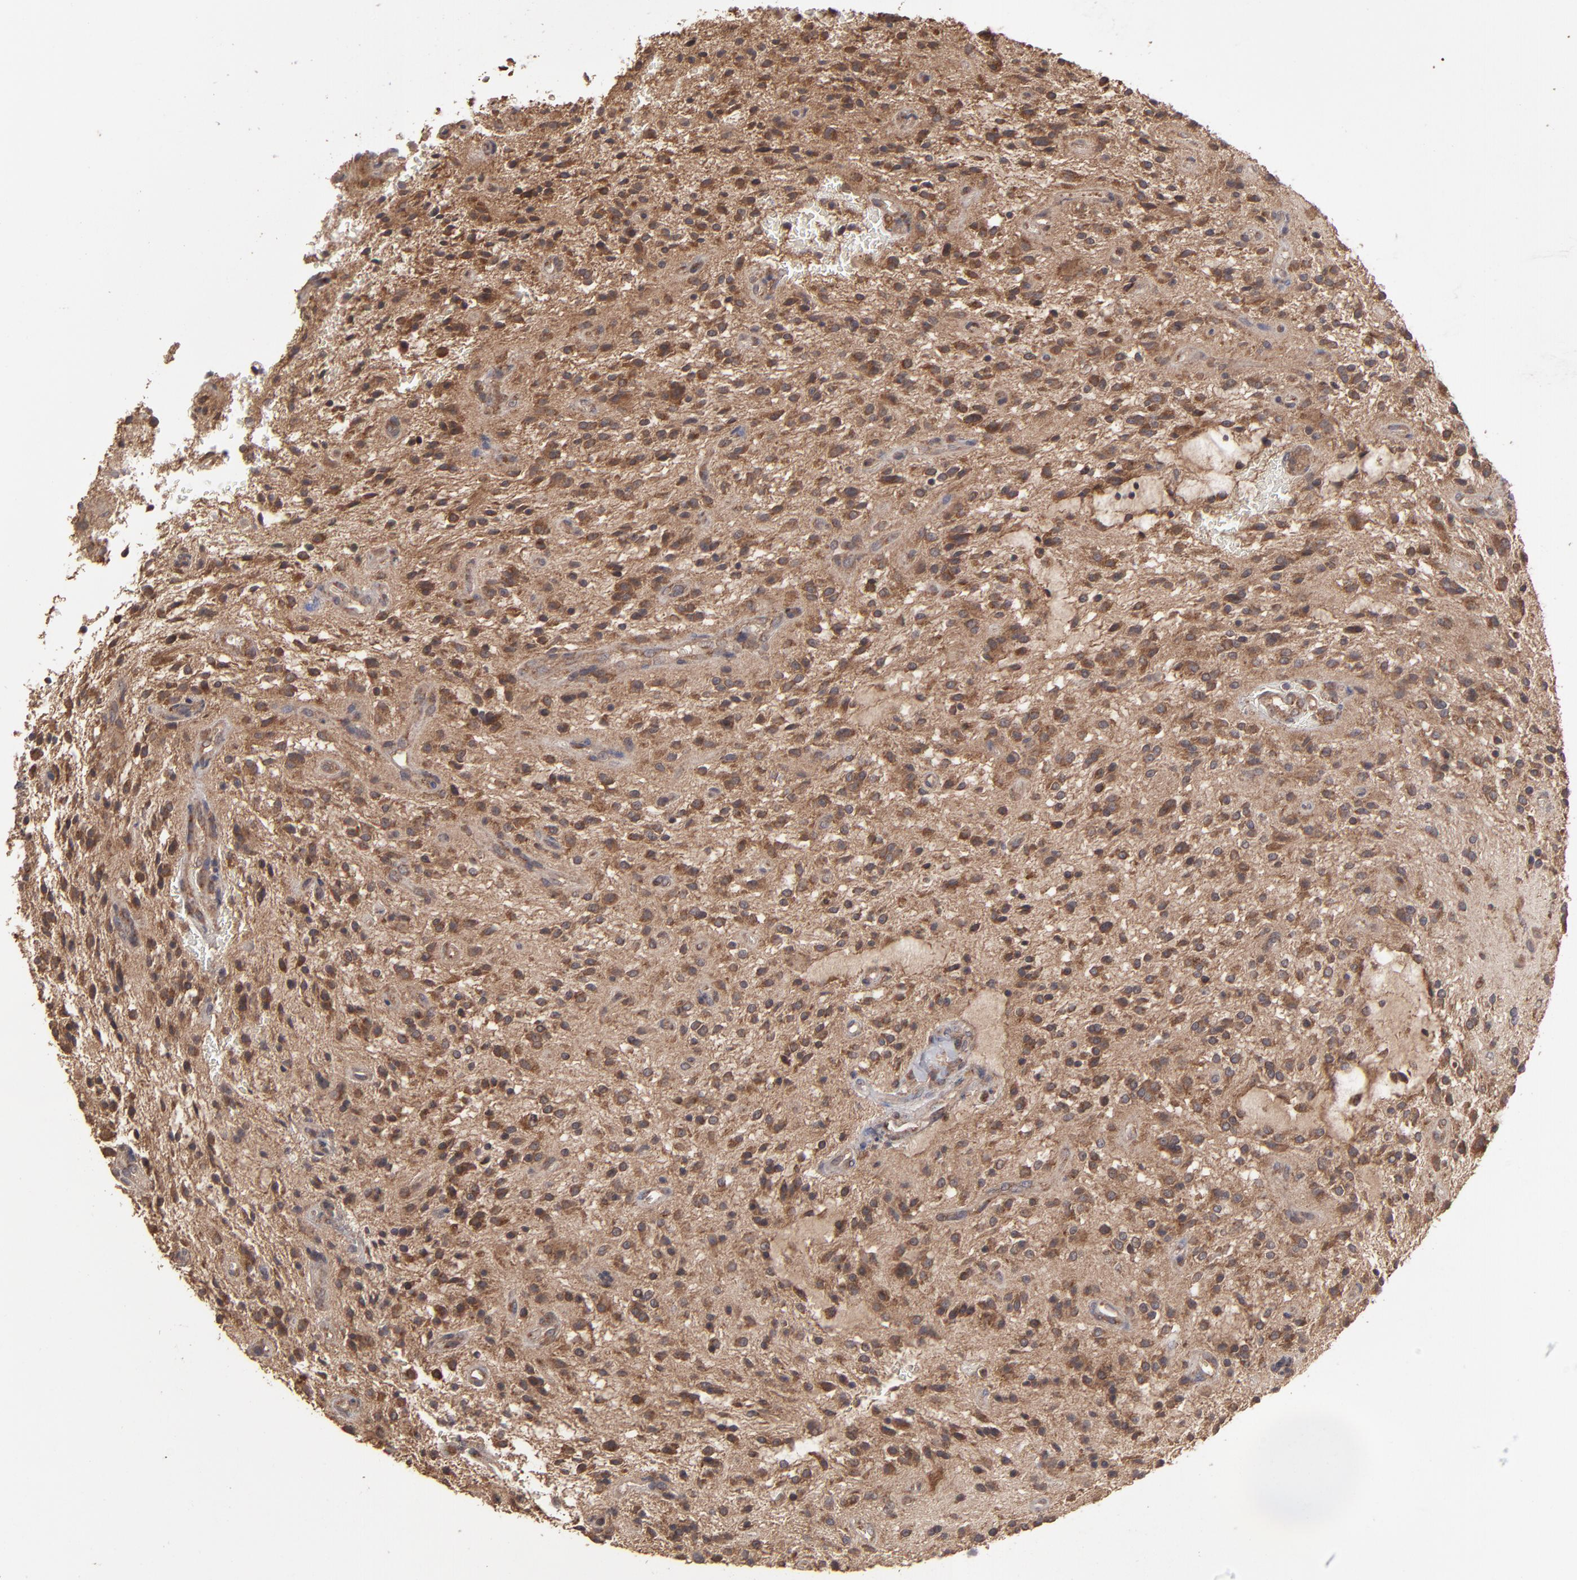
{"staining": {"intensity": "moderate", "quantity": ">75%", "location": "cytoplasmic/membranous"}, "tissue": "glioma", "cell_type": "Tumor cells", "image_type": "cancer", "snomed": [{"axis": "morphology", "description": "Glioma, malignant, NOS"}, {"axis": "topography", "description": "Cerebellum"}], "caption": "Glioma stained for a protein (brown) reveals moderate cytoplasmic/membranous positive expression in approximately >75% of tumor cells.", "gene": "MMP2", "patient": {"sex": "female", "age": 10}}